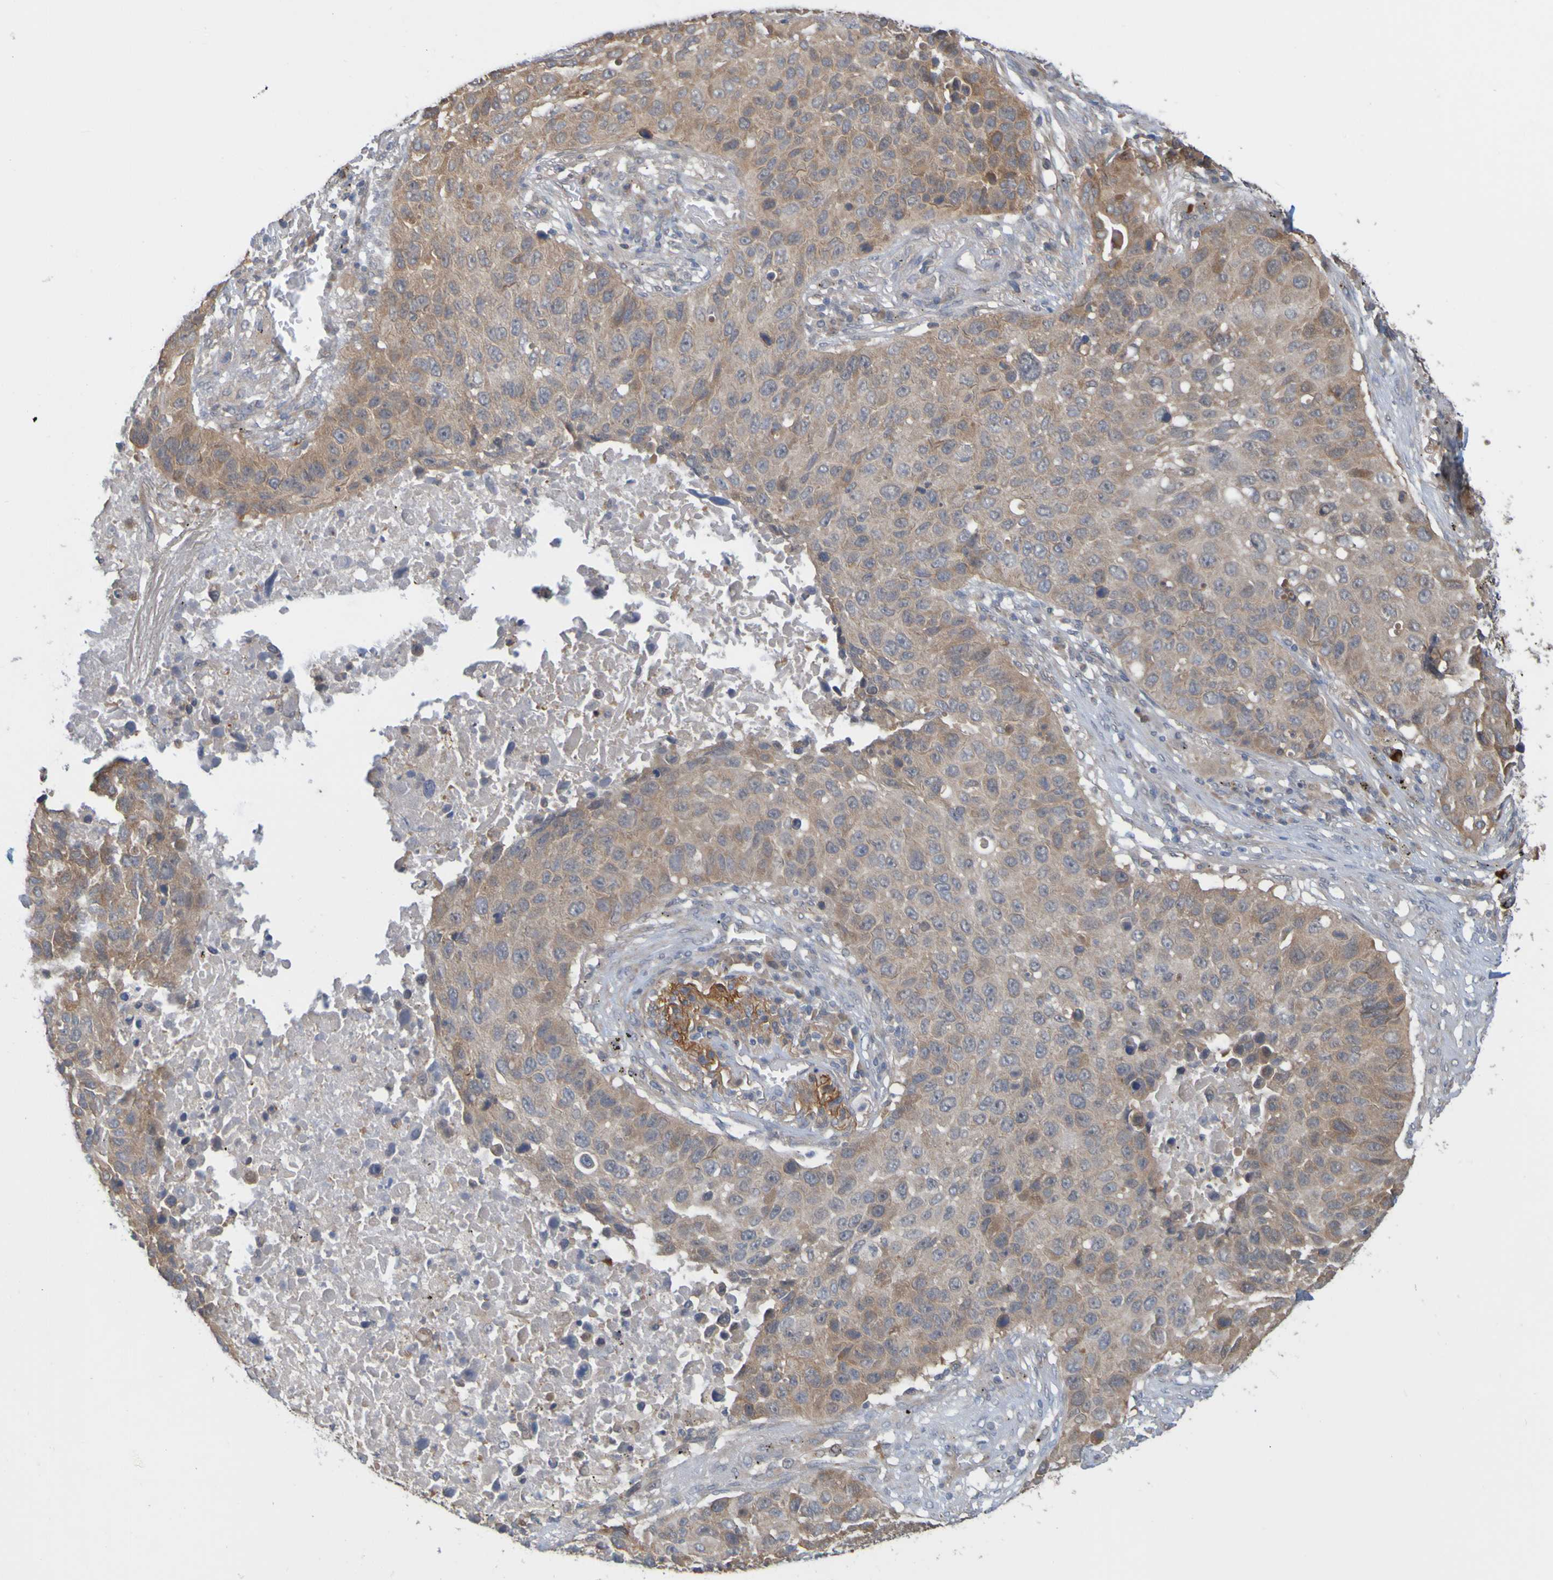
{"staining": {"intensity": "moderate", "quantity": ">75%", "location": "cytoplasmic/membranous"}, "tissue": "lung cancer", "cell_type": "Tumor cells", "image_type": "cancer", "snomed": [{"axis": "morphology", "description": "Squamous cell carcinoma, NOS"}, {"axis": "topography", "description": "Lung"}], "caption": "Tumor cells demonstrate medium levels of moderate cytoplasmic/membranous expression in about >75% of cells in human squamous cell carcinoma (lung).", "gene": "NAV2", "patient": {"sex": "male", "age": 57}}